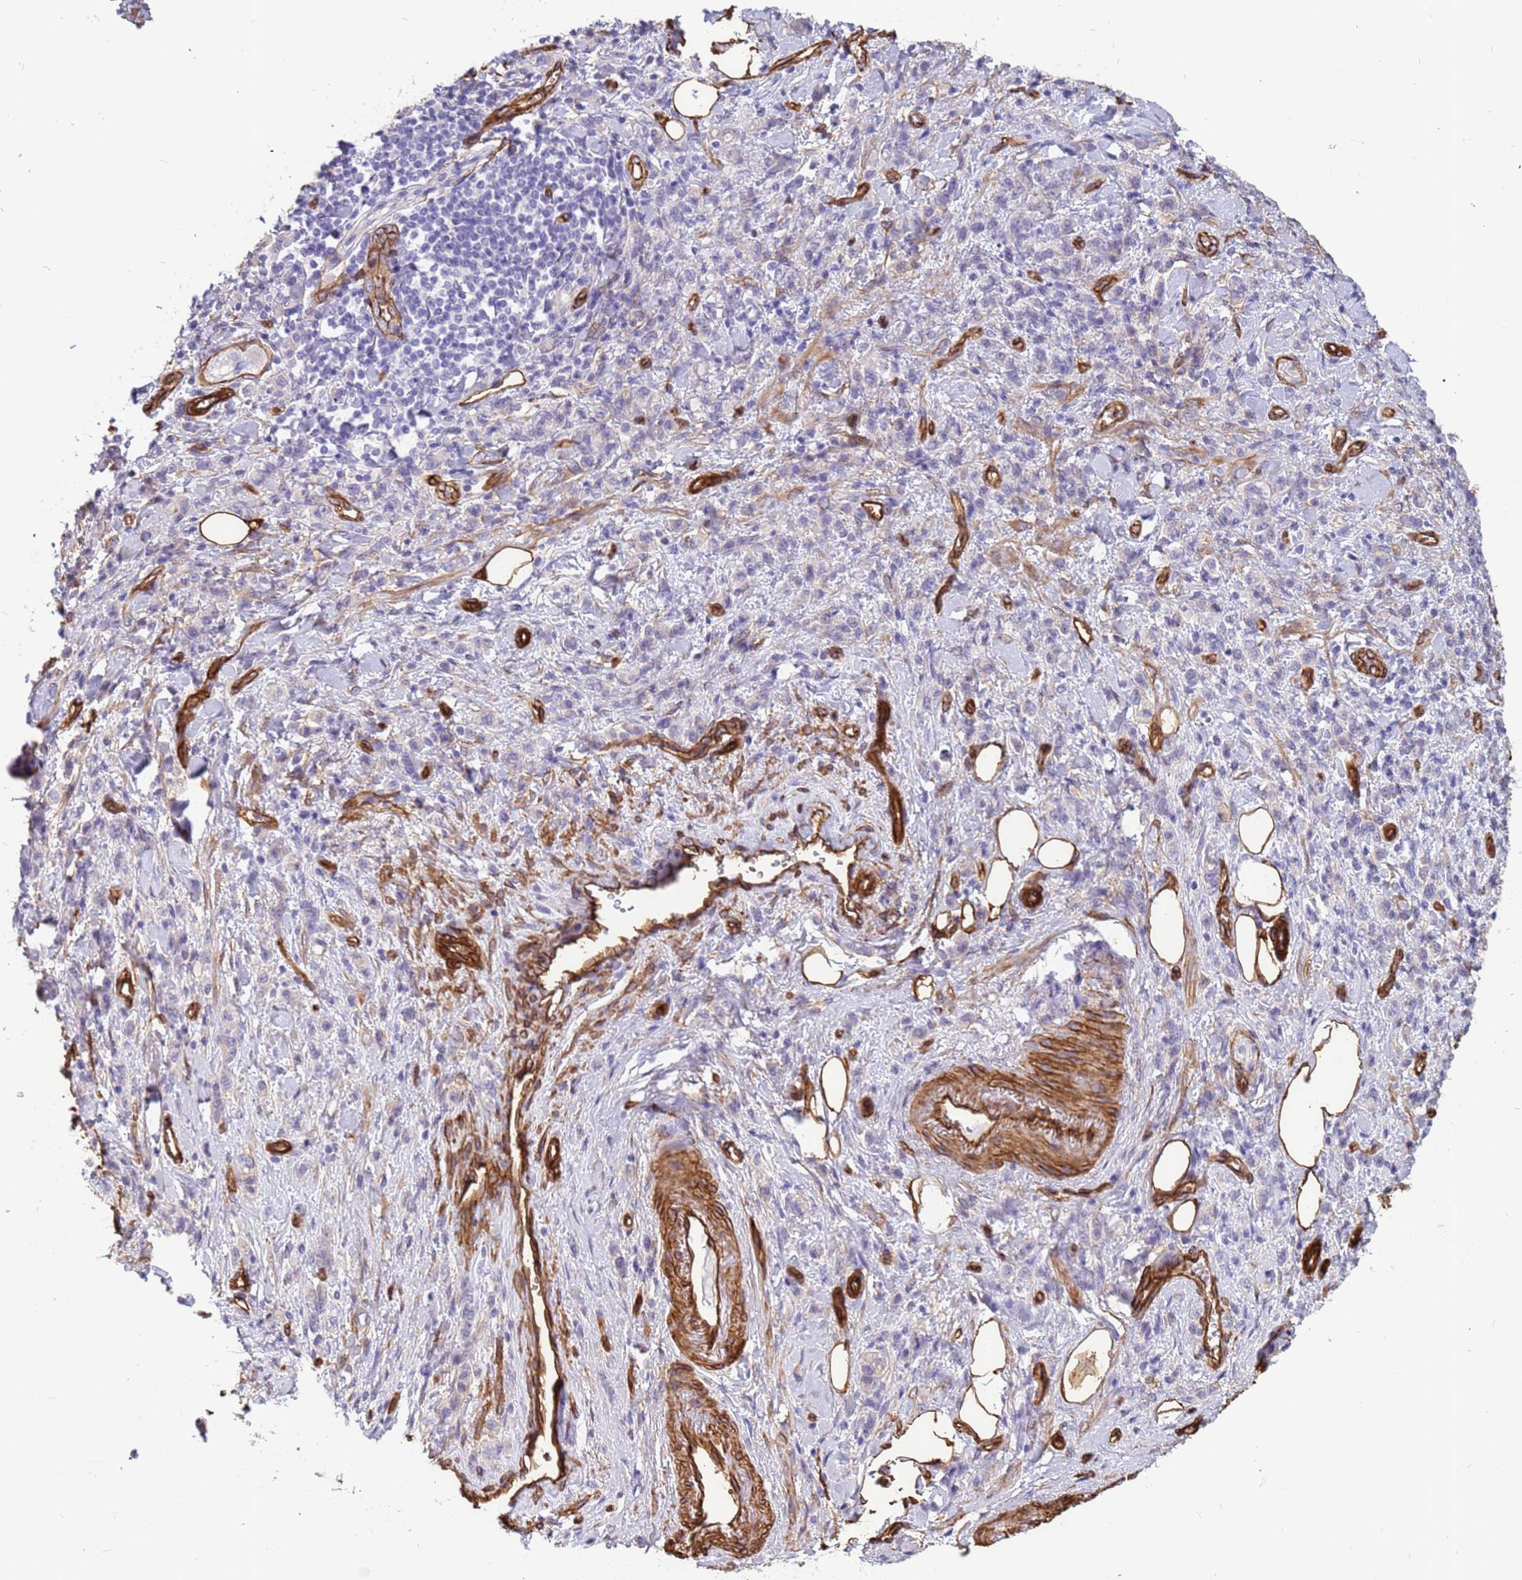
{"staining": {"intensity": "negative", "quantity": "none", "location": "none"}, "tissue": "stomach cancer", "cell_type": "Tumor cells", "image_type": "cancer", "snomed": [{"axis": "morphology", "description": "Adenocarcinoma, NOS"}, {"axis": "topography", "description": "Stomach"}], "caption": "IHC of stomach adenocarcinoma exhibits no expression in tumor cells. (Brightfield microscopy of DAB immunohistochemistry (IHC) at high magnification).", "gene": "EHD2", "patient": {"sex": "male", "age": 77}}